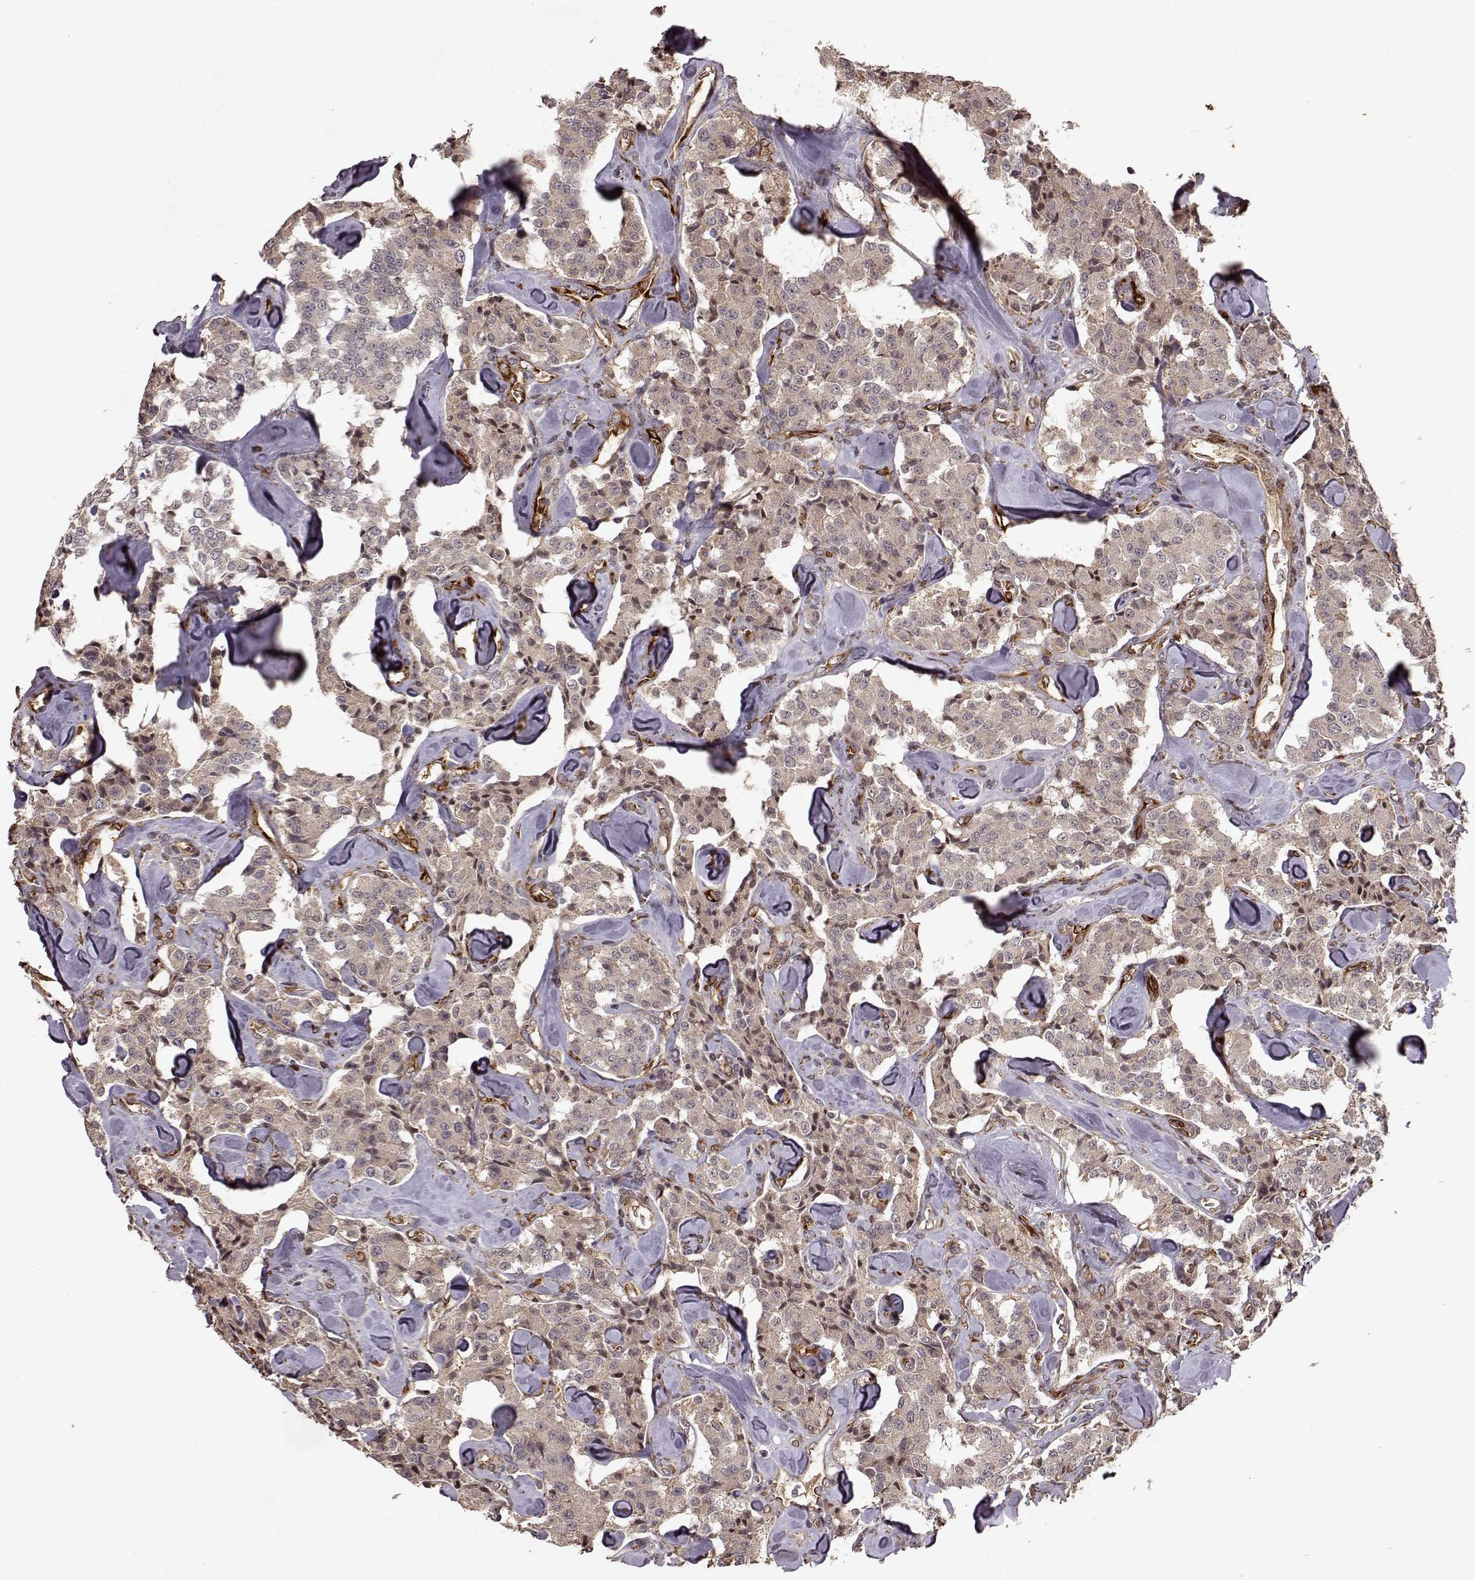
{"staining": {"intensity": "weak", "quantity": ">75%", "location": "cytoplasmic/membranous"}, "tissue": "carcinoid", "cell_type": "Tumor cells", "image_type": "cancer", "snomed": [{"axis": "morphology", "description": "Carcinoid, malignant, NOS"}, {"axis": "topography", "description": "Pancreas"}], "caption": "A micrograph showing weak cytoplasmic/membranous staining in about >75% of tumor cells in carcinoid (malignant), as visualized by brown immunohistochemical staining.", "gene": "FSTL1", "patient": {"sex": "male", "age": 41}}